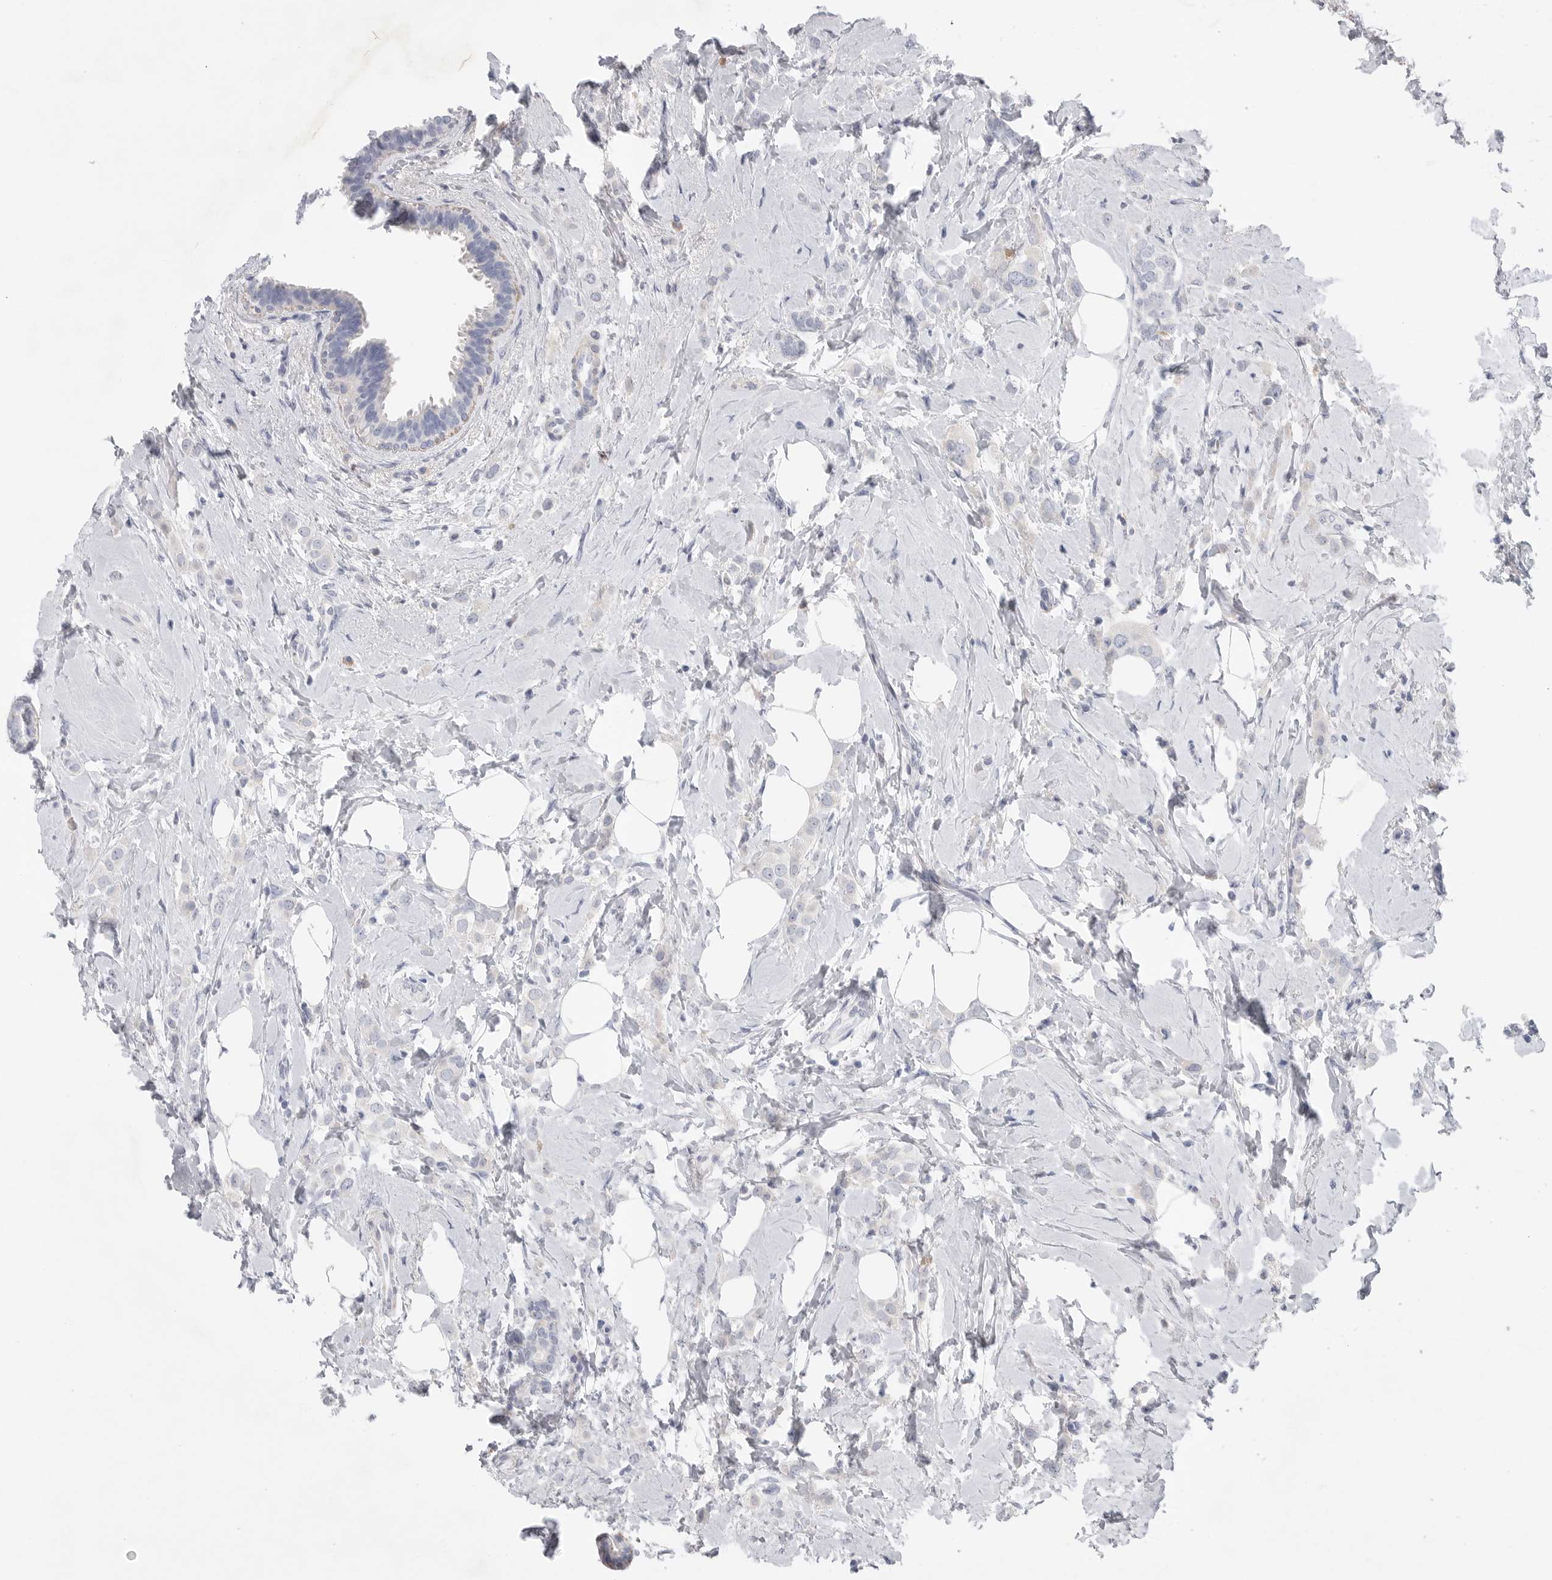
{"staining": {"intensity": "negative", "quantity": "none", "location": "none"}, "tissue": "breast cancer", "cell_type": "Tumor cells", "image_type": "cancer", "snomed": [{"axis": "morphology", "description": "Lobular carcinoma"}, {"axis": "topography", "description": "Breast"}], "caption": "Tumor cells are negative for brown protein staining in breast cancer (lobular carcinoma).", "gene": "CAMK2B", "patient": {"sex": "female", "age": 47}}